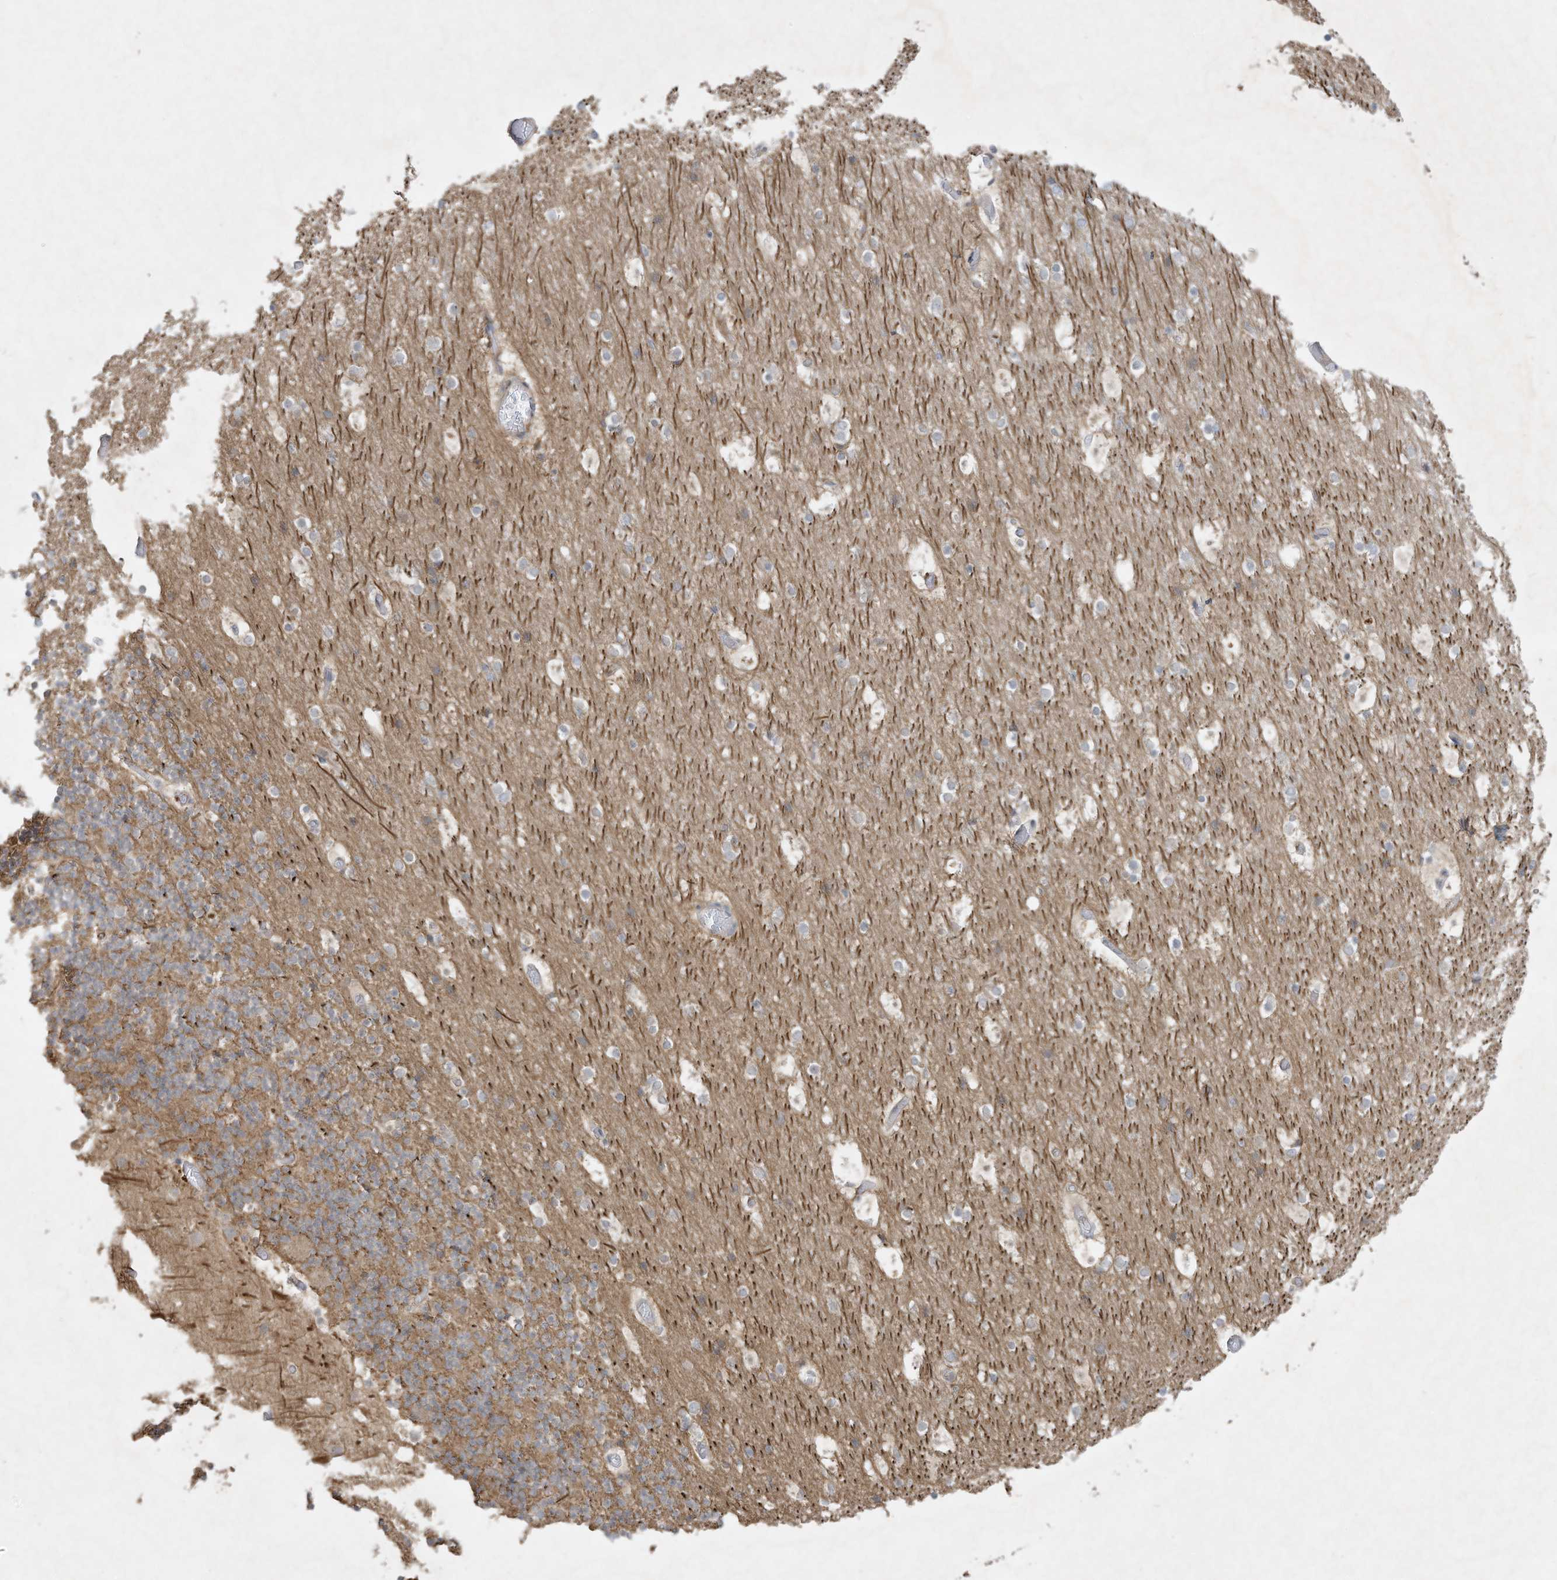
{"staining": {"intensity": "negative", "quantity": "none", "location": "none"}, "tissue": "cerebellum", "cell_type": "Cells in granular layer", "image_type": "normal", "snomed": [{"axis": "morphology", "description": "Normal tissue, NOS"}, {"axis": "topography", "description": "Cerebellum"}], "caption": "Cells in granular layer are negative for brown protein staining in normal cerebellum. (IHC, brightfield microscopy, high magnification).", "gene": "FETUB", "patient": {"sex": "male", "age": 57}}